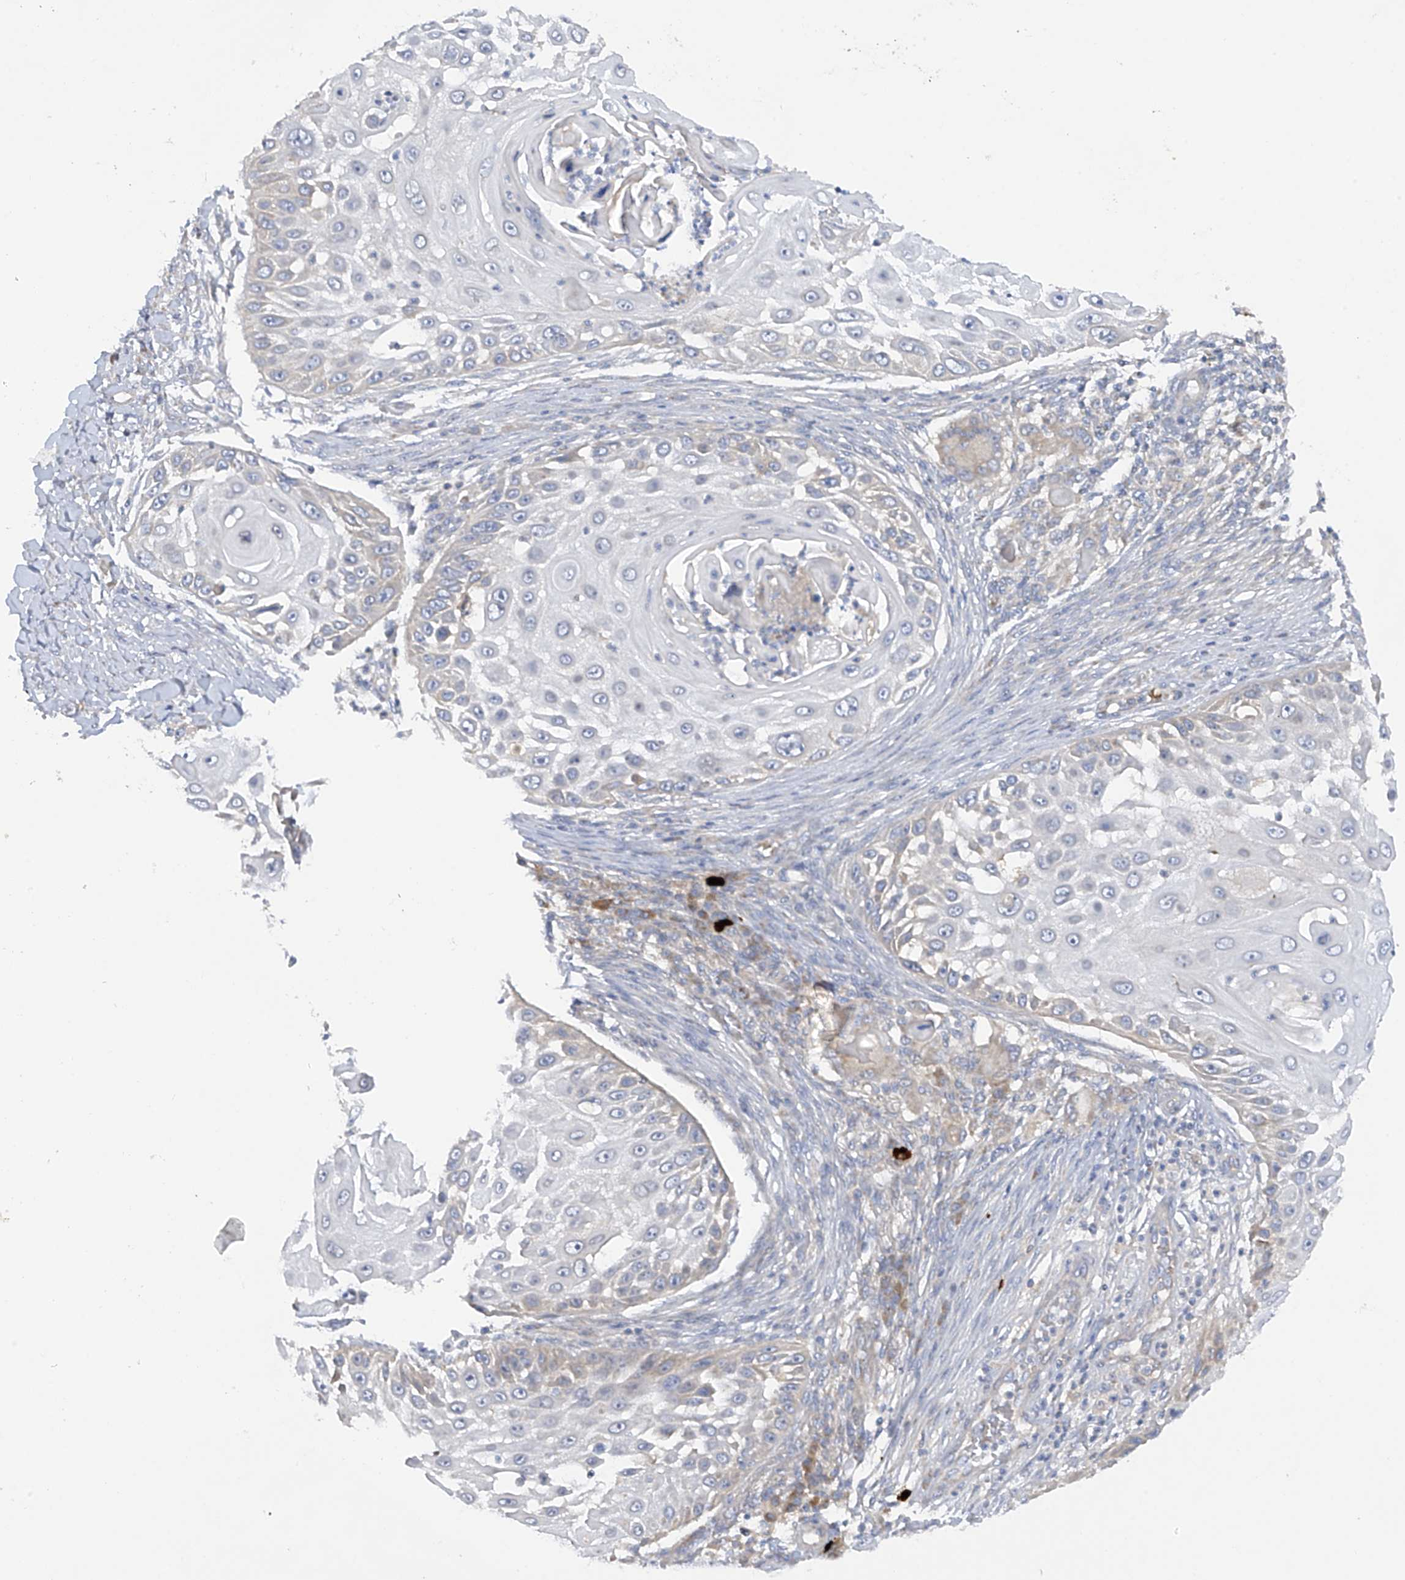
{"staining": {"intensity": "moderate", "quantity": "<25%", "location": "cytoplasmic/membranous"}, "tissue": "skin cancer", "cell_type": "Tumor cells", "image_type": "cancer", "snomed": [{"axis": "morphology", "description": "Squamous cell carcinoma, NOS"}, {"axis": "topography", "description": "Skin"}], "caption": "Moderate cytoplasmic/membranous positivity is identified in about <25% of tumor cells in skin squamous cell carcinoma. (brown staining indicates protein expression, while blue staining denotes nuclei).", "gene": "METTL18", "patient": {"sex": "female", "age": 44}}